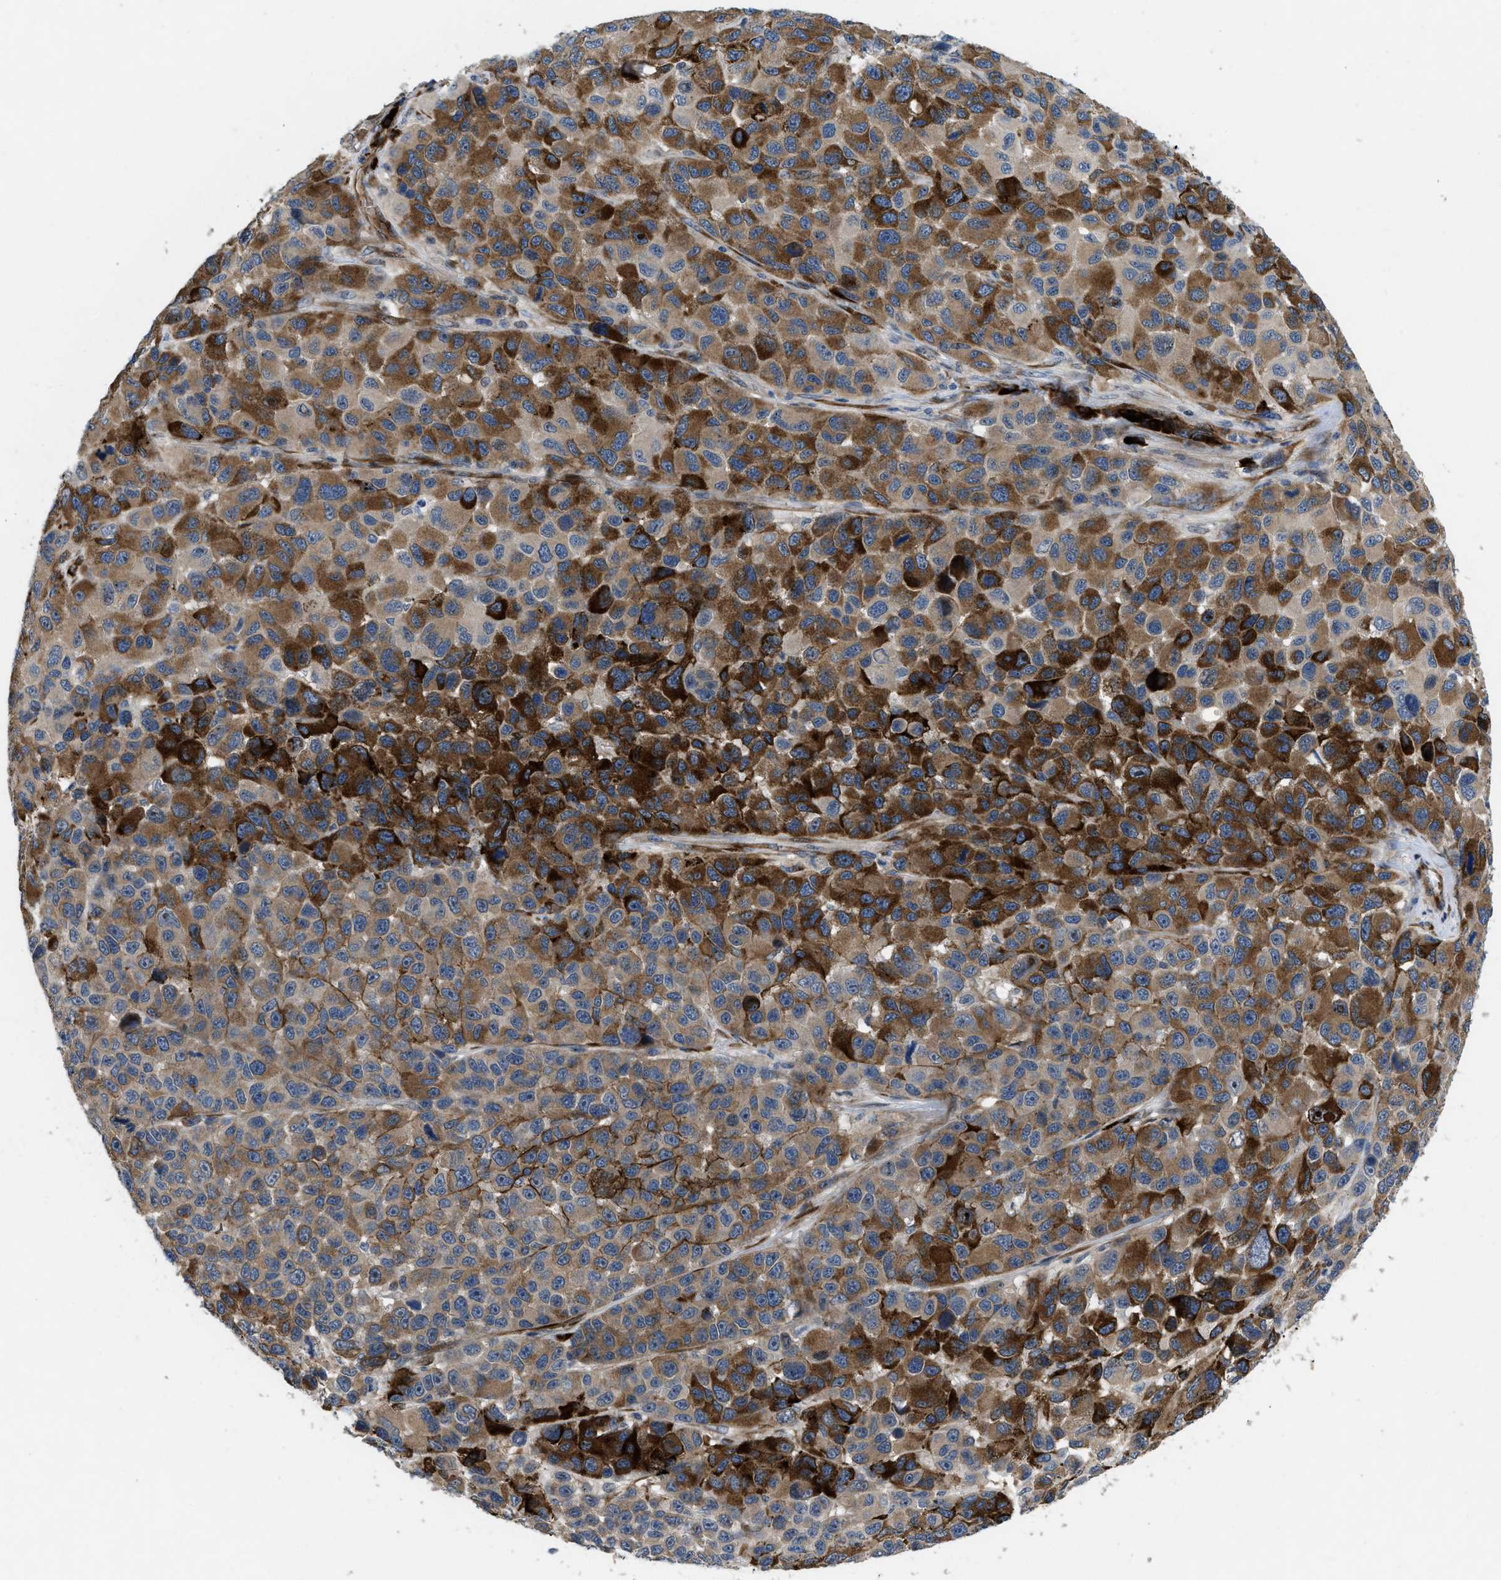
{"staining": {"intensity": "moderate", "quantity": "25%-75%", "location": "cytoplasmic/membranous"}, "tissue": "melanoma", "cell_type": "Tumor cells", "image_type": "cancer", "snomed": [{"axis": "morphology", "description": "Malignant melanoma, NOS"}, {"axis": "topography", "description": "Skin"}], "caption": "Protein positivity by immunohistochemistry (IHC) reveals moderate cytoplasmic/membranous staining in about 25%-75% of tumor cells in malignant melanoma.", "gene": "HSPA12B", "patient": {"sex": "male", "age": 53}}